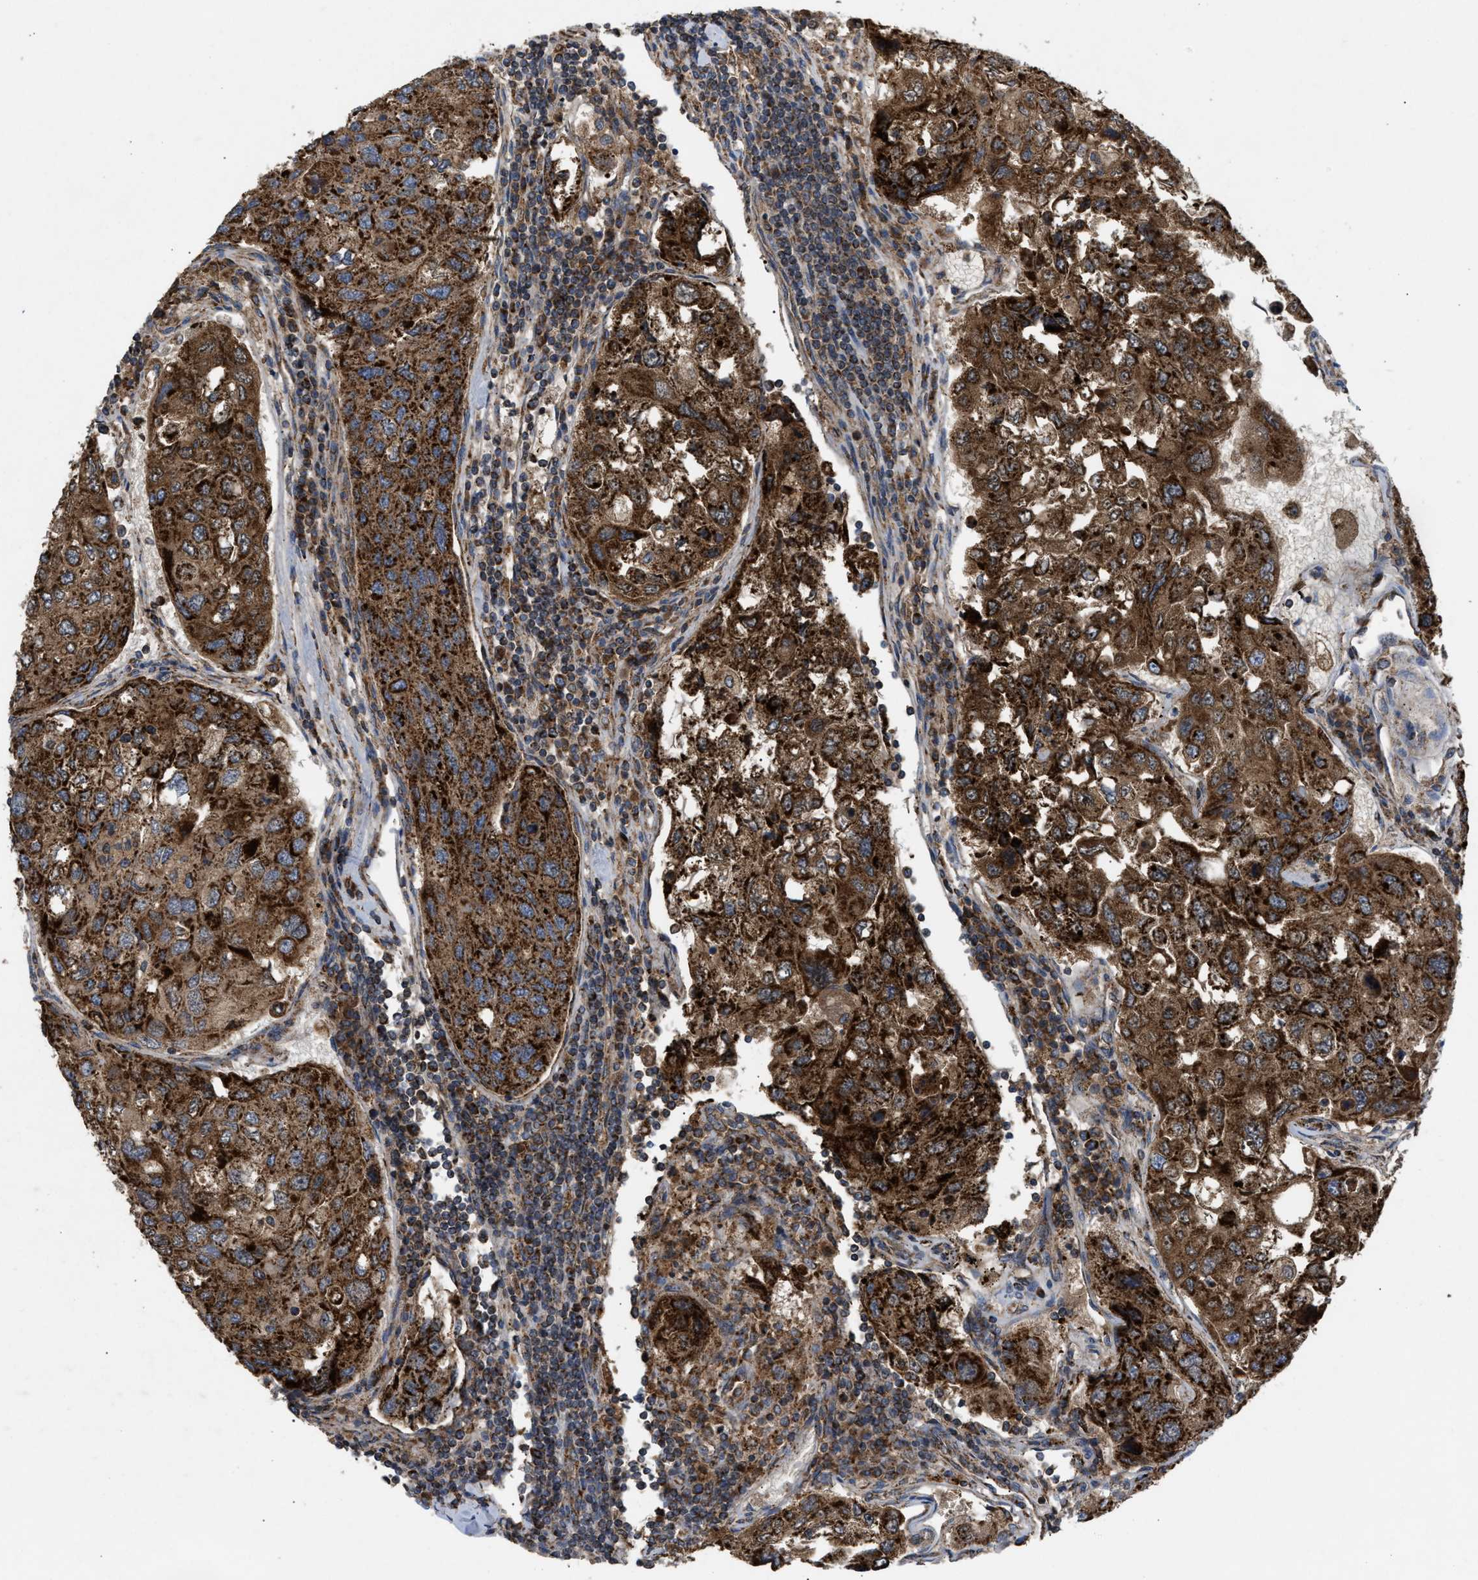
{"staining": {"intensity": "strong", "quantity": ">75%", "location": "cytoplasmic/membranous"}, "tissue": "urothelial cancer", "cell_type": "Tumor cells", "image_type": "cancer", "snomed": [{"axis": "morphology", "description": "Urothelial carcinoma, High grade"}, {"axis": "topography", "description": "Lymph node"}, {"axis": "topography", "description": "Urinary bladder"}], "caption": "An IHC histopathology image of tumor tissue is shown. Protein staining in brown highlights strong cytoplasmic/membranous positivity in urothelial cancer within tumor cells.", "gene": "TACO1", "patient": {"sex": "male", "age": 51}}